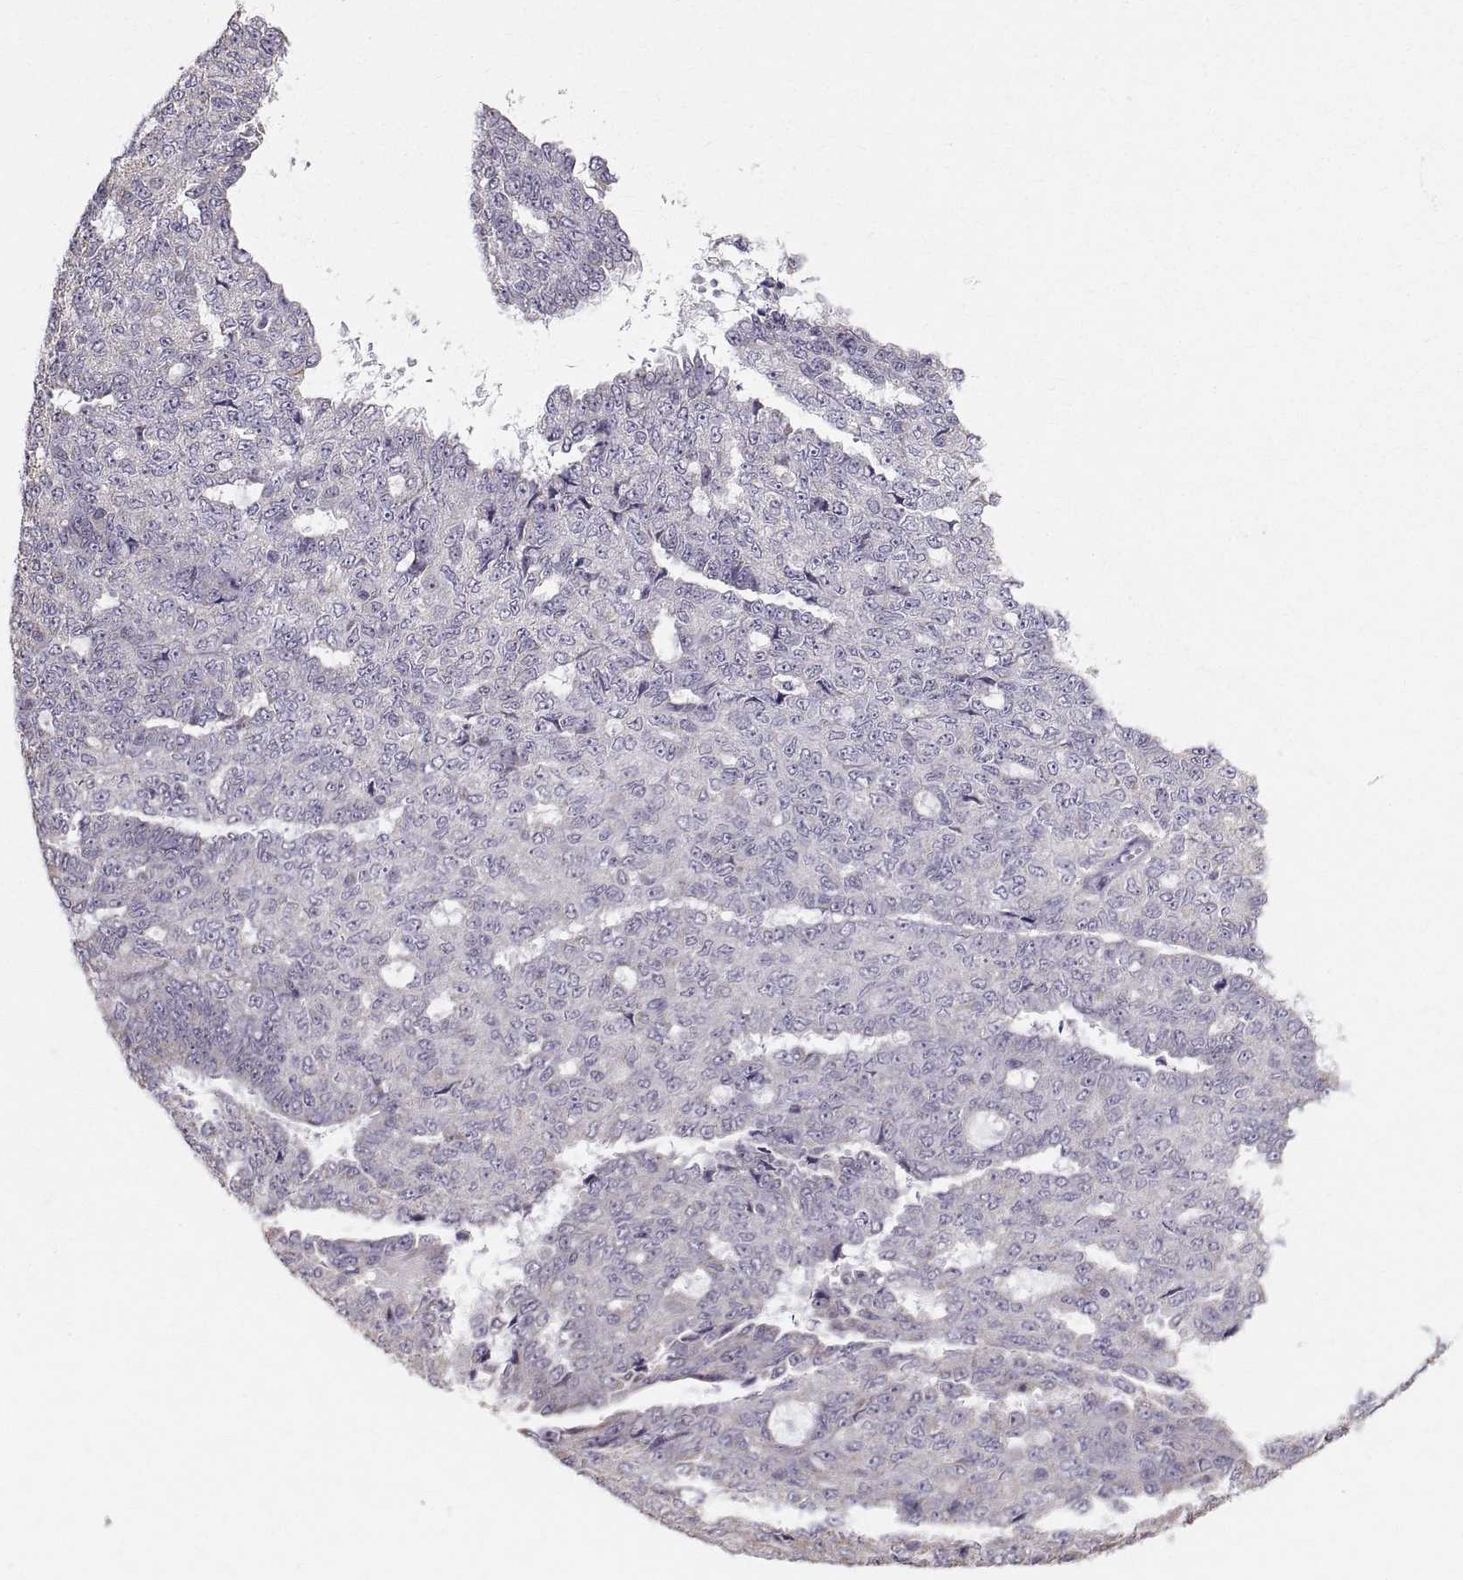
{"staining": {"intensity": "negative", "quantity": "none", "location": "none"}, "tissue": "ovarian cancer", "cell_type": "Tumor cells", "image_type": "cancer", "snomed": [{"axis": "morphology", "description": "Cystadenocarcinoma, serous, NOS"}, {"axis": "topography", "description": "Ovary"}], "caption": "This is an immunohistochemistry (IHC) micrograph of human ovarian cancer (serous cystadenocarcinoma). There is no expression in tumor cells.", "gene": "STMND1", "patient": {"sex": "female", "age": 71}}